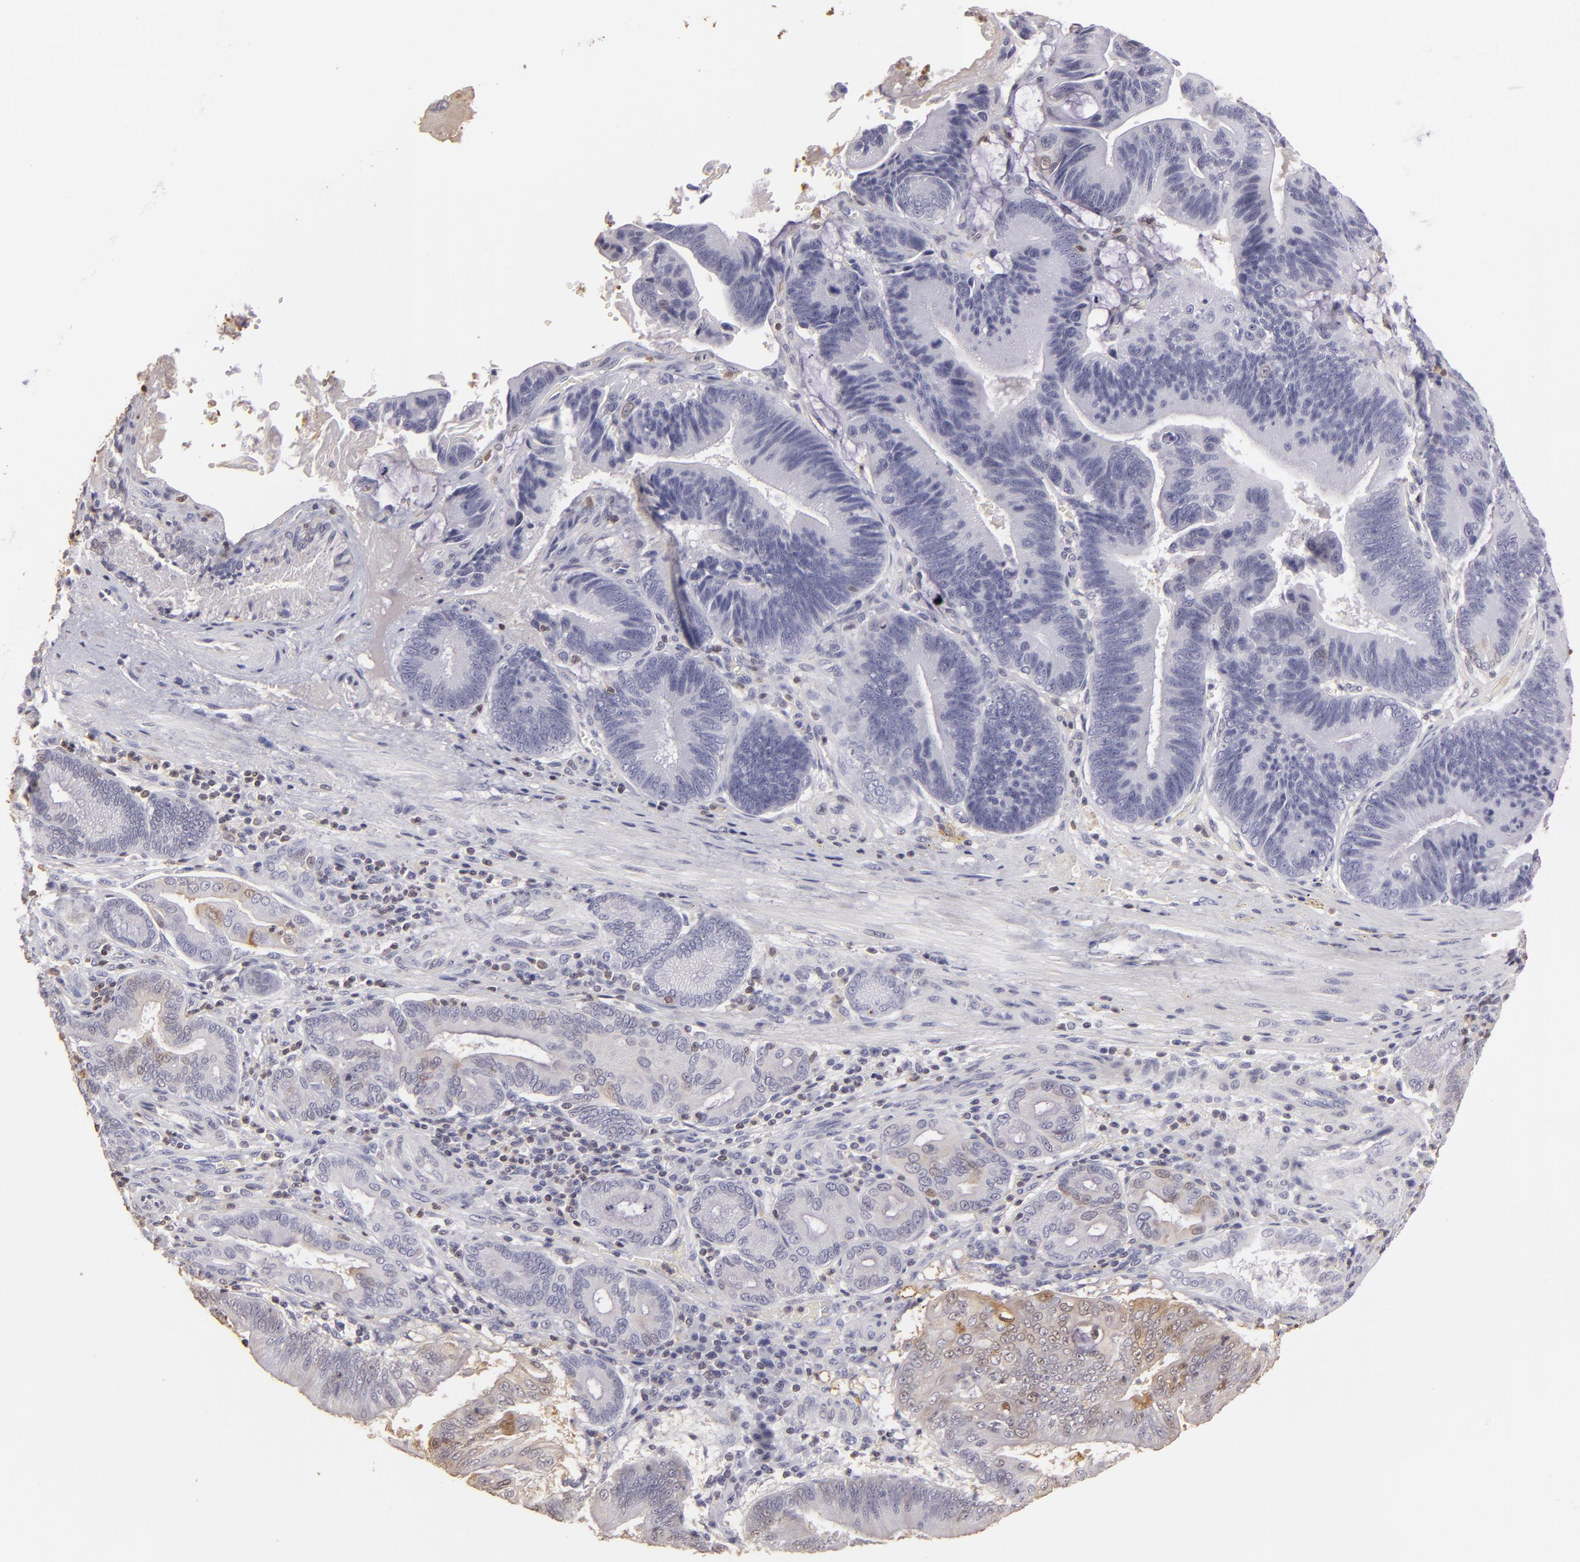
{"staining": {"intensity": "moderate", "quantity": "<25%", "location": "cytoplasmic/membranous,nuclear"}, "tissue": "pancreatic cancer", "cell_type": "Tumor cells", "image_type": "cancer", "snomed": [{"axis": "morphology", "description": "Adenocarcinoma, NOS"}, {"axis": "topography", "description": "Pancreas"}], "caption": "About <25% of tumor cells in human pancreatic adenocarcinoma reveal moderate cytoplasmic/membranous and nuclear protein staining as visualized by brown immunohistochemical staining.", "gene": "S100A2", "patient": {"sex": "male", "age": 82}}